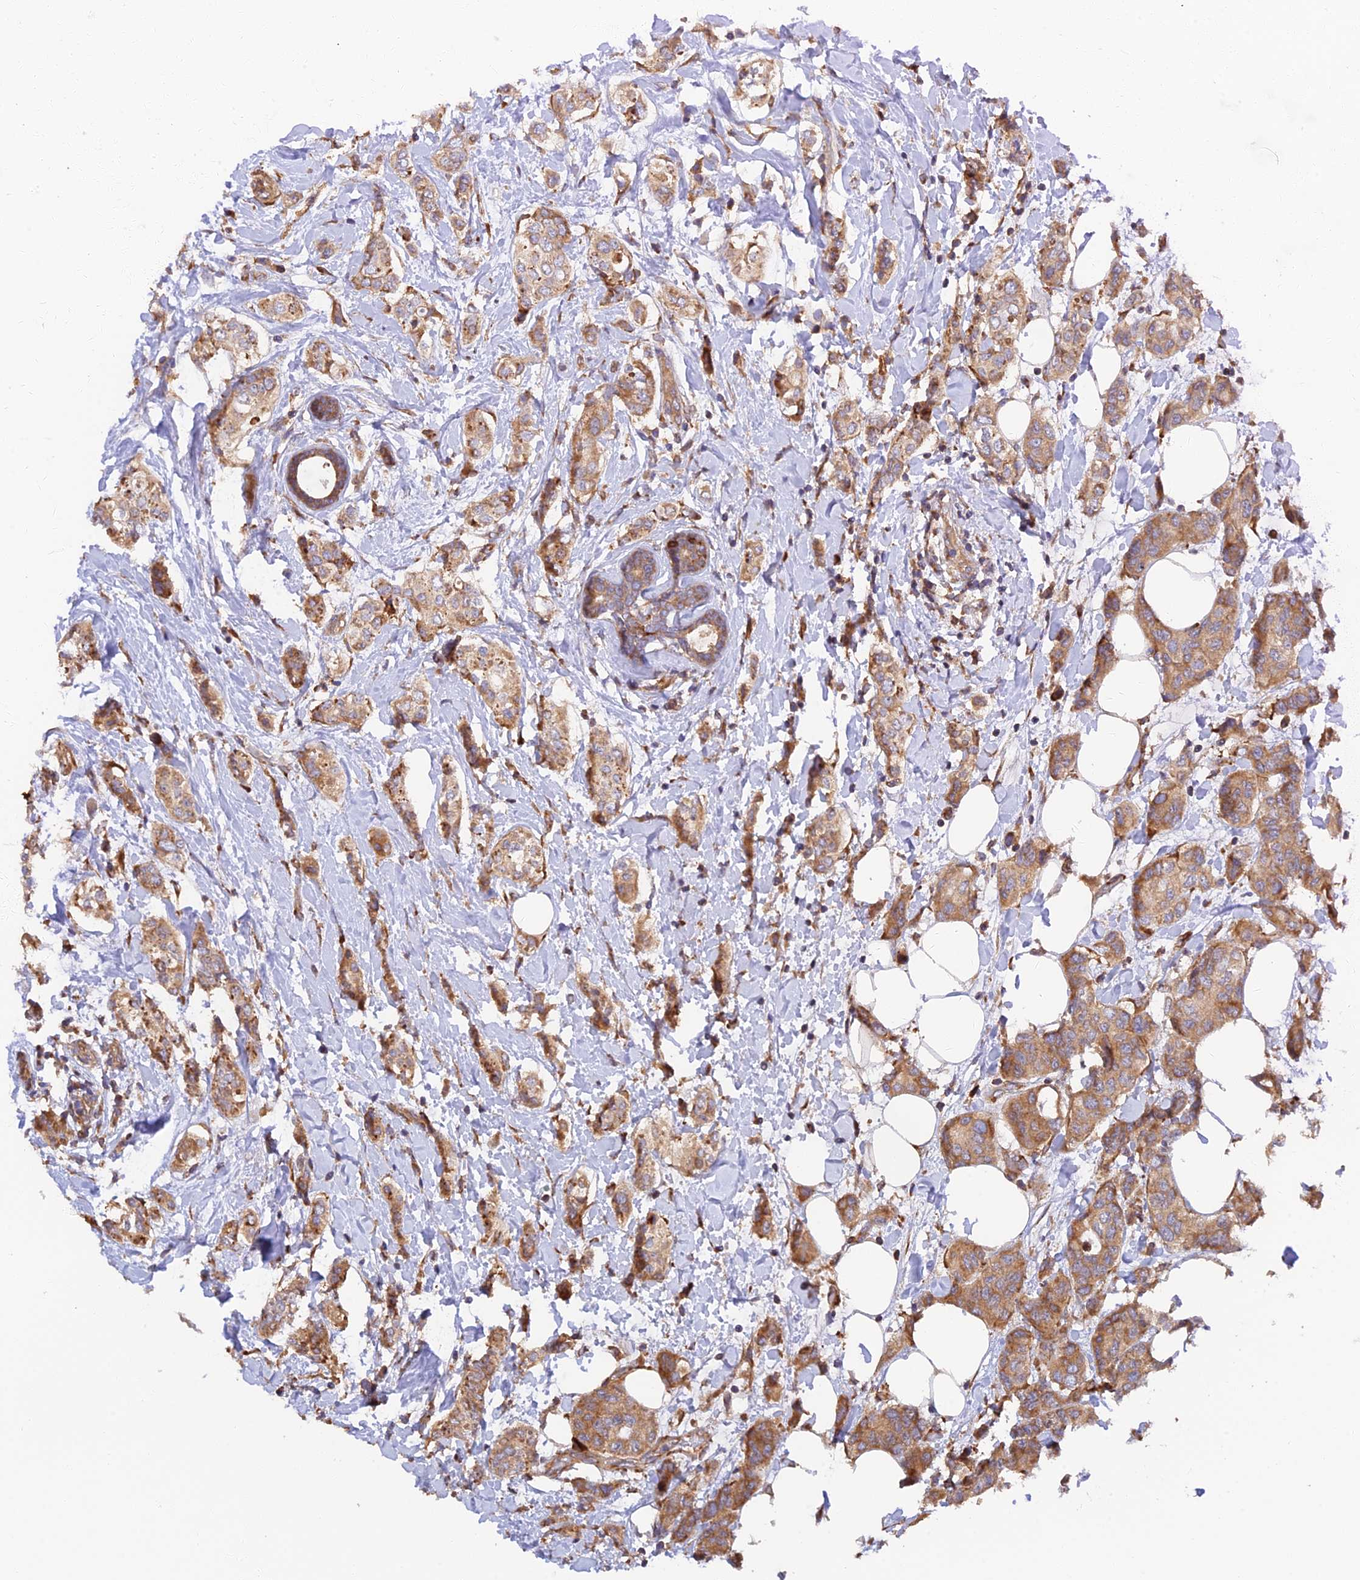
{"staining": {"intensity": "moderate", "quantity": ">75%", "location": "cytoplasmic/membranous"}, "tissue": "breast cancer", "cell_type": "Tumor cells", "image_type": "cancer", "snomed": [{"axis": "morphology", "description": "Lobular carcinoma"}, {"axis": "topography", "description": "Breast"}], "caption": "Immunohistochemical staining of human lobular carcinoma (breast) reveals medium levels of moderate cytoplasmic/membranous protein staining in about >75% of tumor cells. (DAB (3,3'-diaminobenzidine) IHC with brightfield microscopy, high magnification).", "gene": "RPL5", "patient": {"sex": "female", "age": 51}}